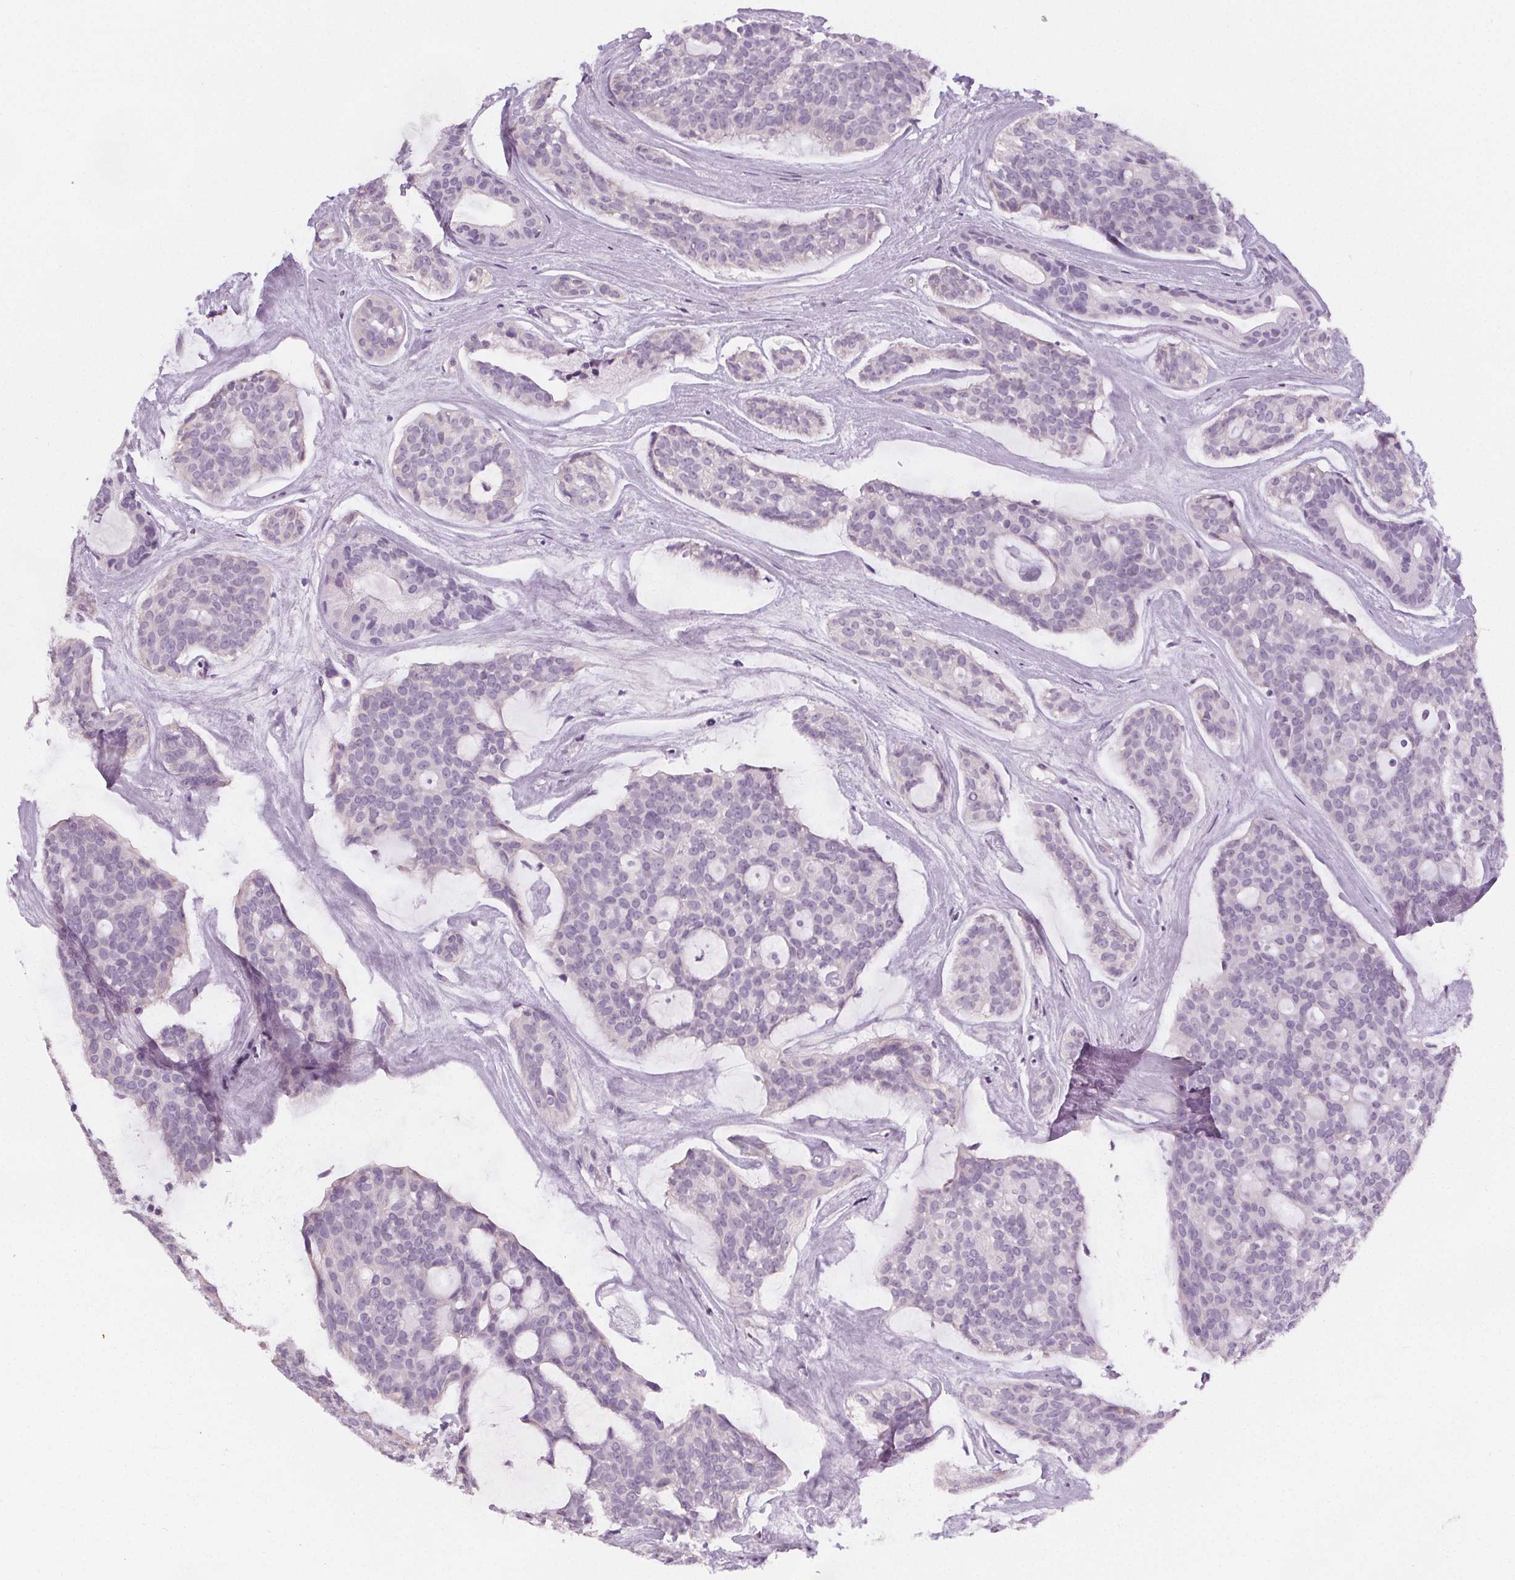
{"staining": {"intensity": "negative", "quantity": "none", "location": "none"}, "tissue": "head and neck cancer", "cell_type": "Tumor cells", "image_type": "cancer", "snomed": [{"axis": "morphology", "description": "Adenocarcinoma, NOS"}, {"axis": "topography", "description": "Head-Neck"}], "caption": "This is a micrograph of IHC staining of adenocarcinoma (head and neck), which shows no staining in tumor cells. The staining was performed using DAB to visualize the protein expression in brown, while the nuclei were stained in blue with hematoxylin (Magnification: 20x).", "gene": "SLC5A12", "patient": {"sex": "male", "age": 66}}